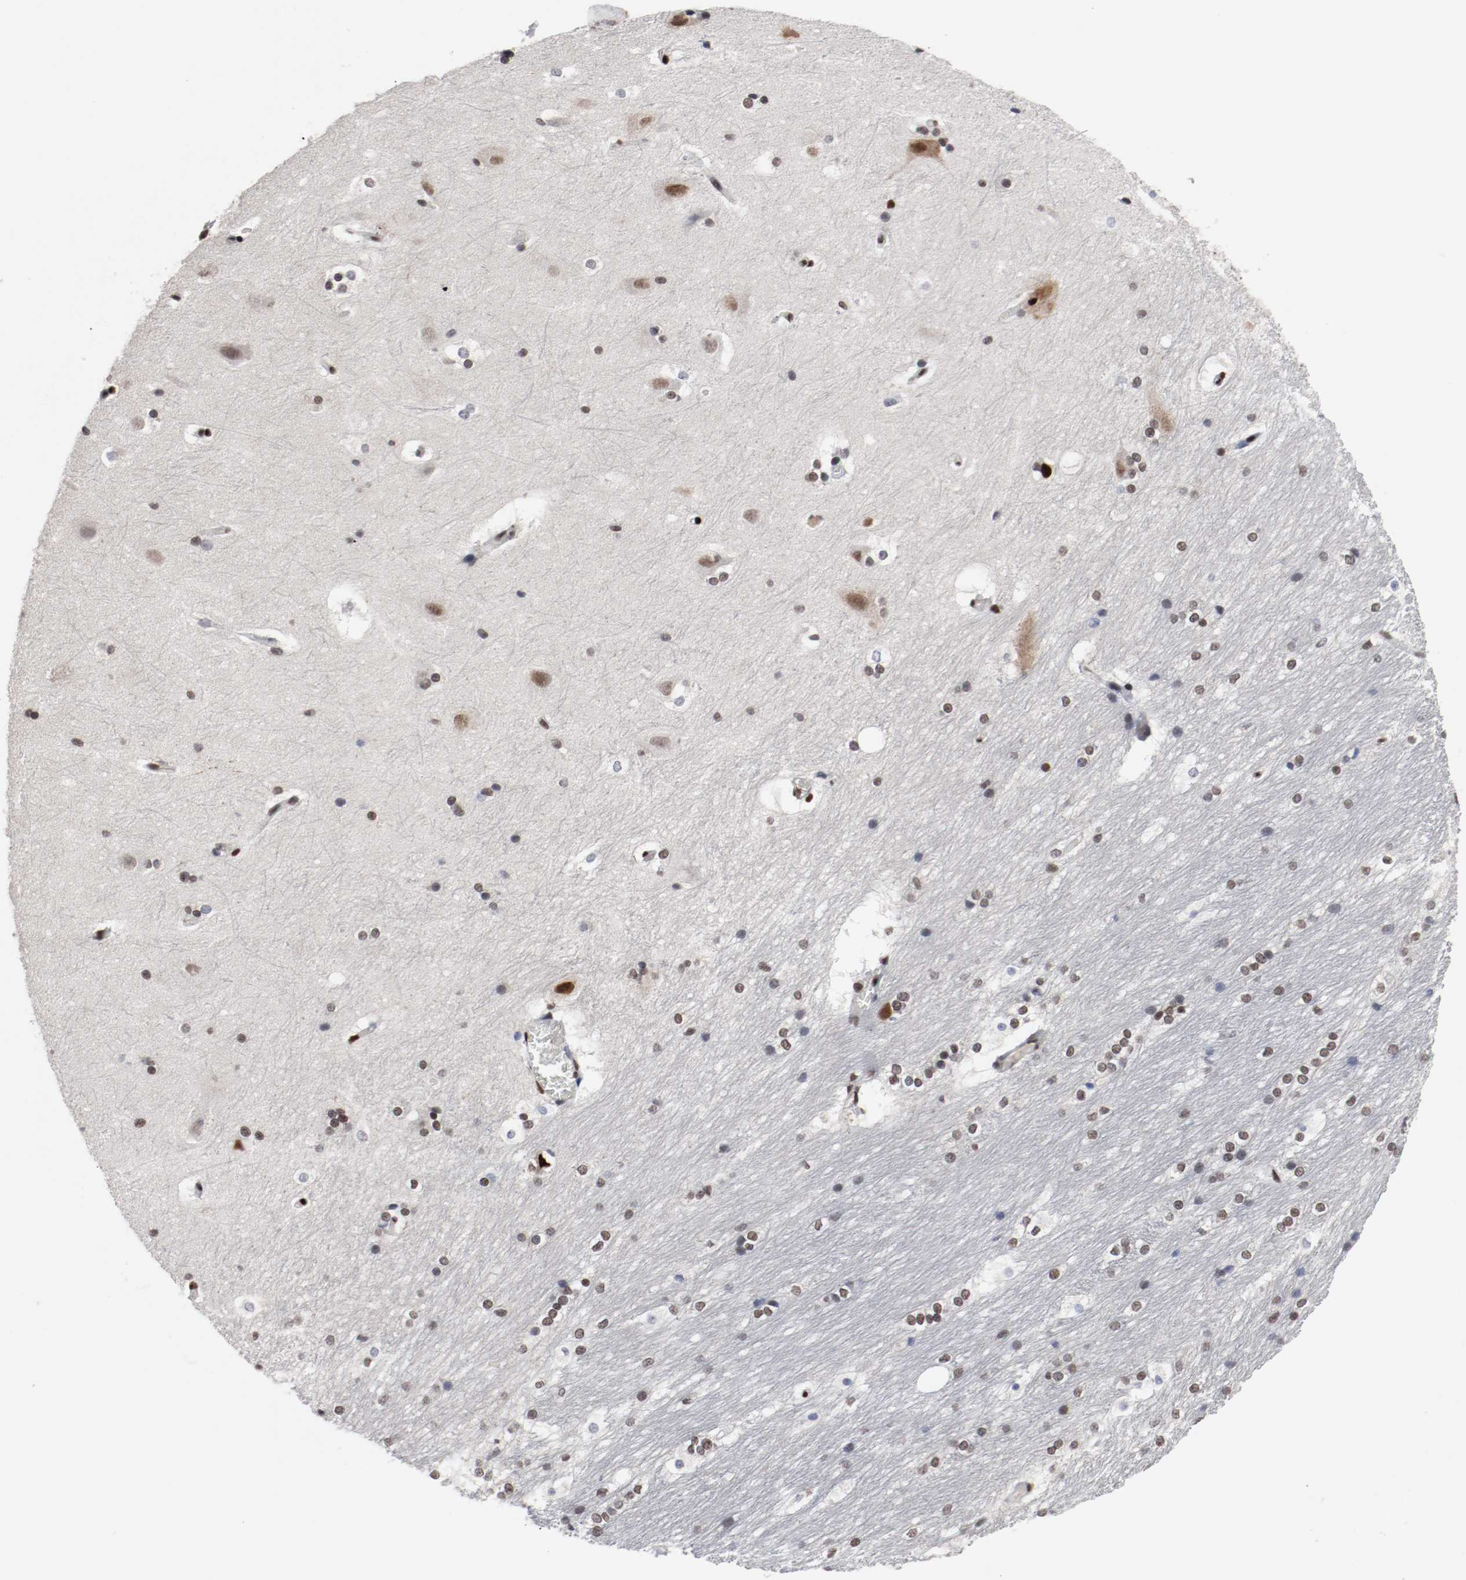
{"staining": {"intensity": "moderate", "quantity": "25%-75%", "location": "nuclear"}, "tissue": "hippocampus", "cell_type": "Glial cells", "image_type": "normal", "snomed": [{"axis": "morphology", "description": "Normal tissue, NOS"}, {"axis": "topography", "description": "Hippocampus"}], "caption": "Normal hippocampus reveals moderate nuclear positivity in approximately 25%-75% of glial cells.", "gene": "MEF2D", "patient": {"sex": "female", "age": 19}}